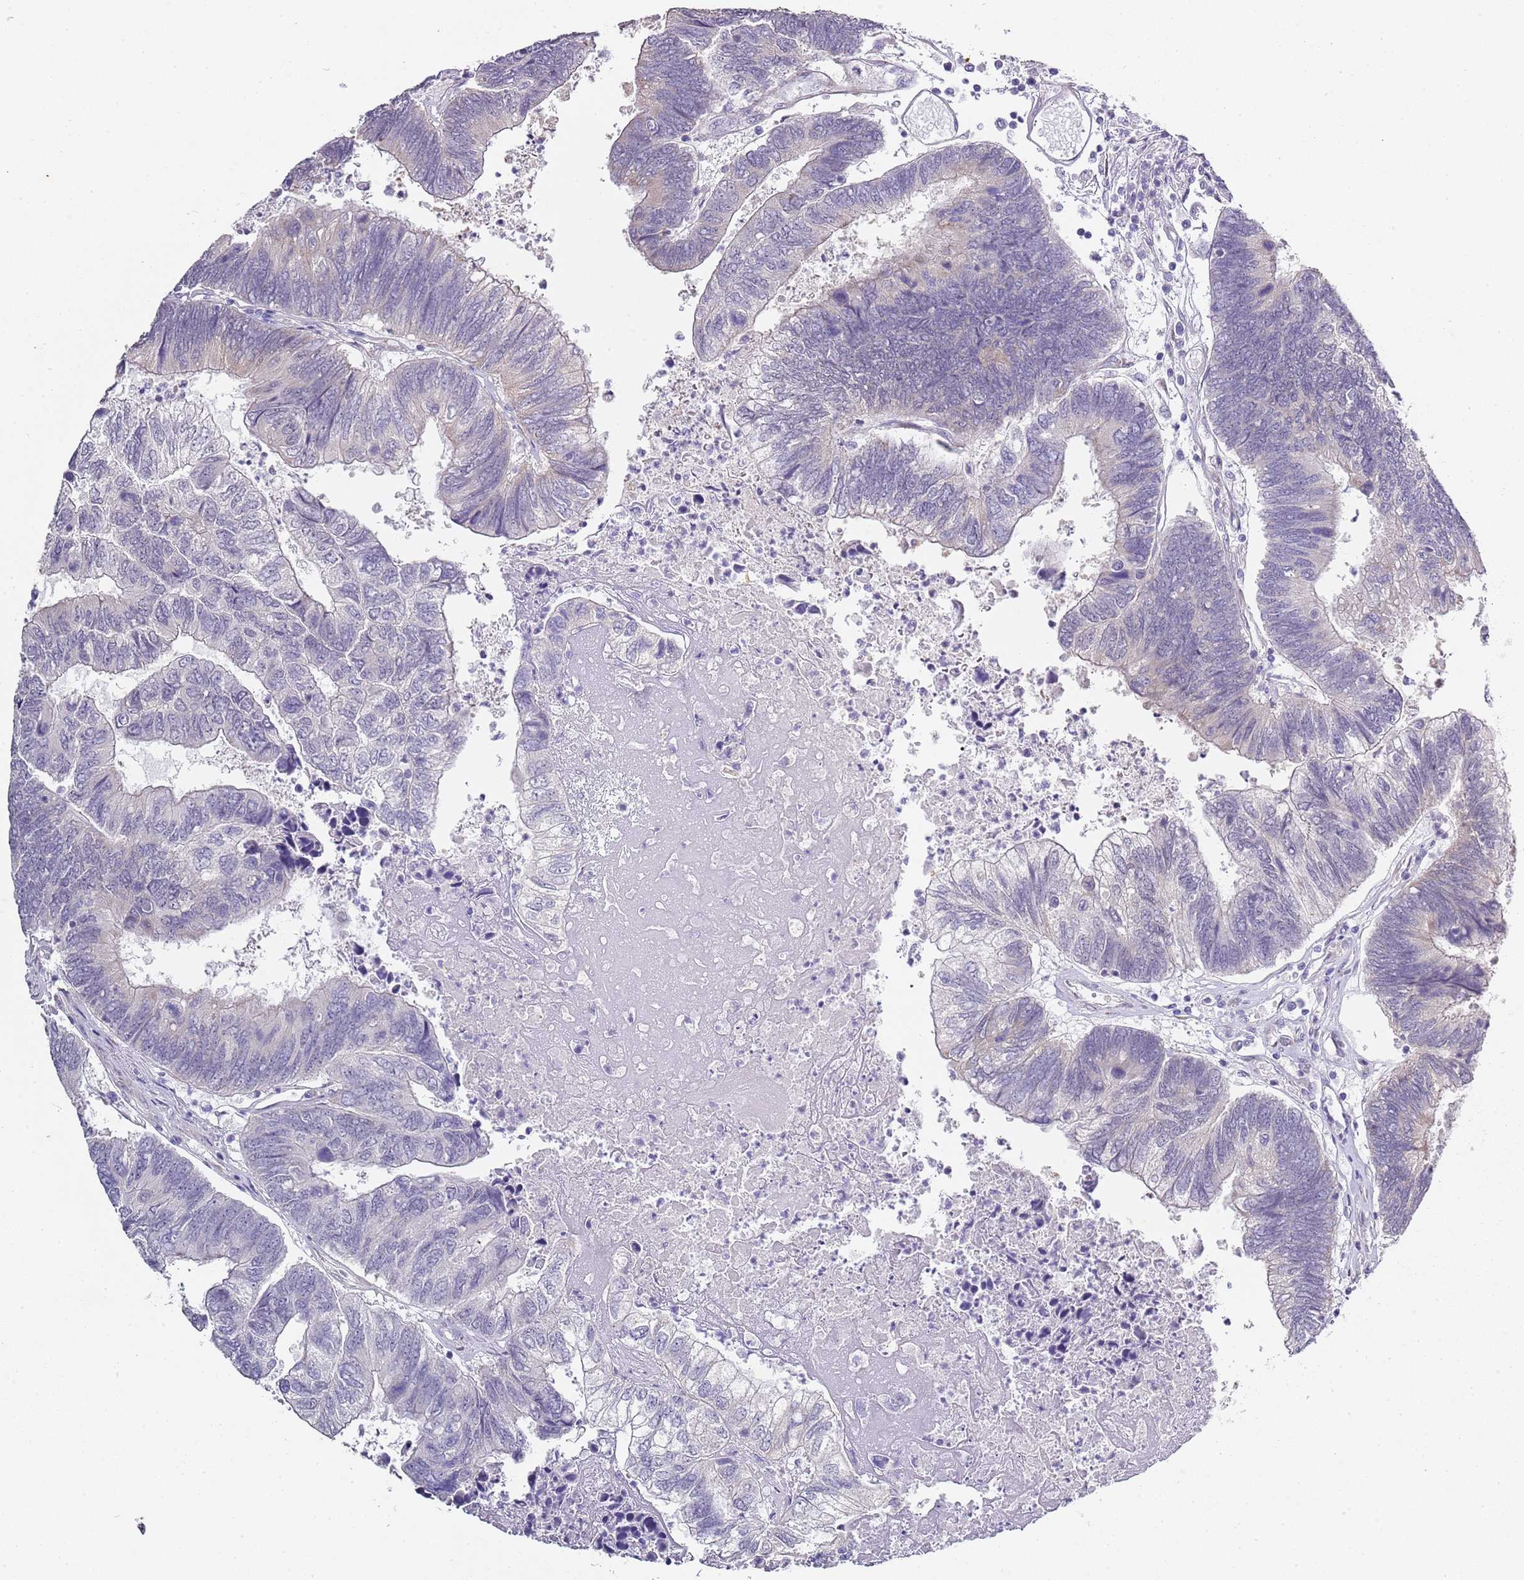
{"staining": {"intensity": "negative", "quantity": "none", "location": "none"}, "tissue": "colorectal cancer", "cell_type": "Tumor cells", "image_type": "cancer", "snomed": [{"axis": "morphology", "description": "Adenocarcinoma, NOS"}, {"axis": "topography", "description": "Colon"}], "caption": "Protein analysis of colorectal cancer exhibits no significant staining in tumor cells. (Stains: DAB (3,3'-diaminobenzidine) IHC with hematoxylin counter stain, Microscopy: brightfield microscopy at high magnification).", "gene": "TBC1D9", "patient": {"sex": "female", "age": 67}}